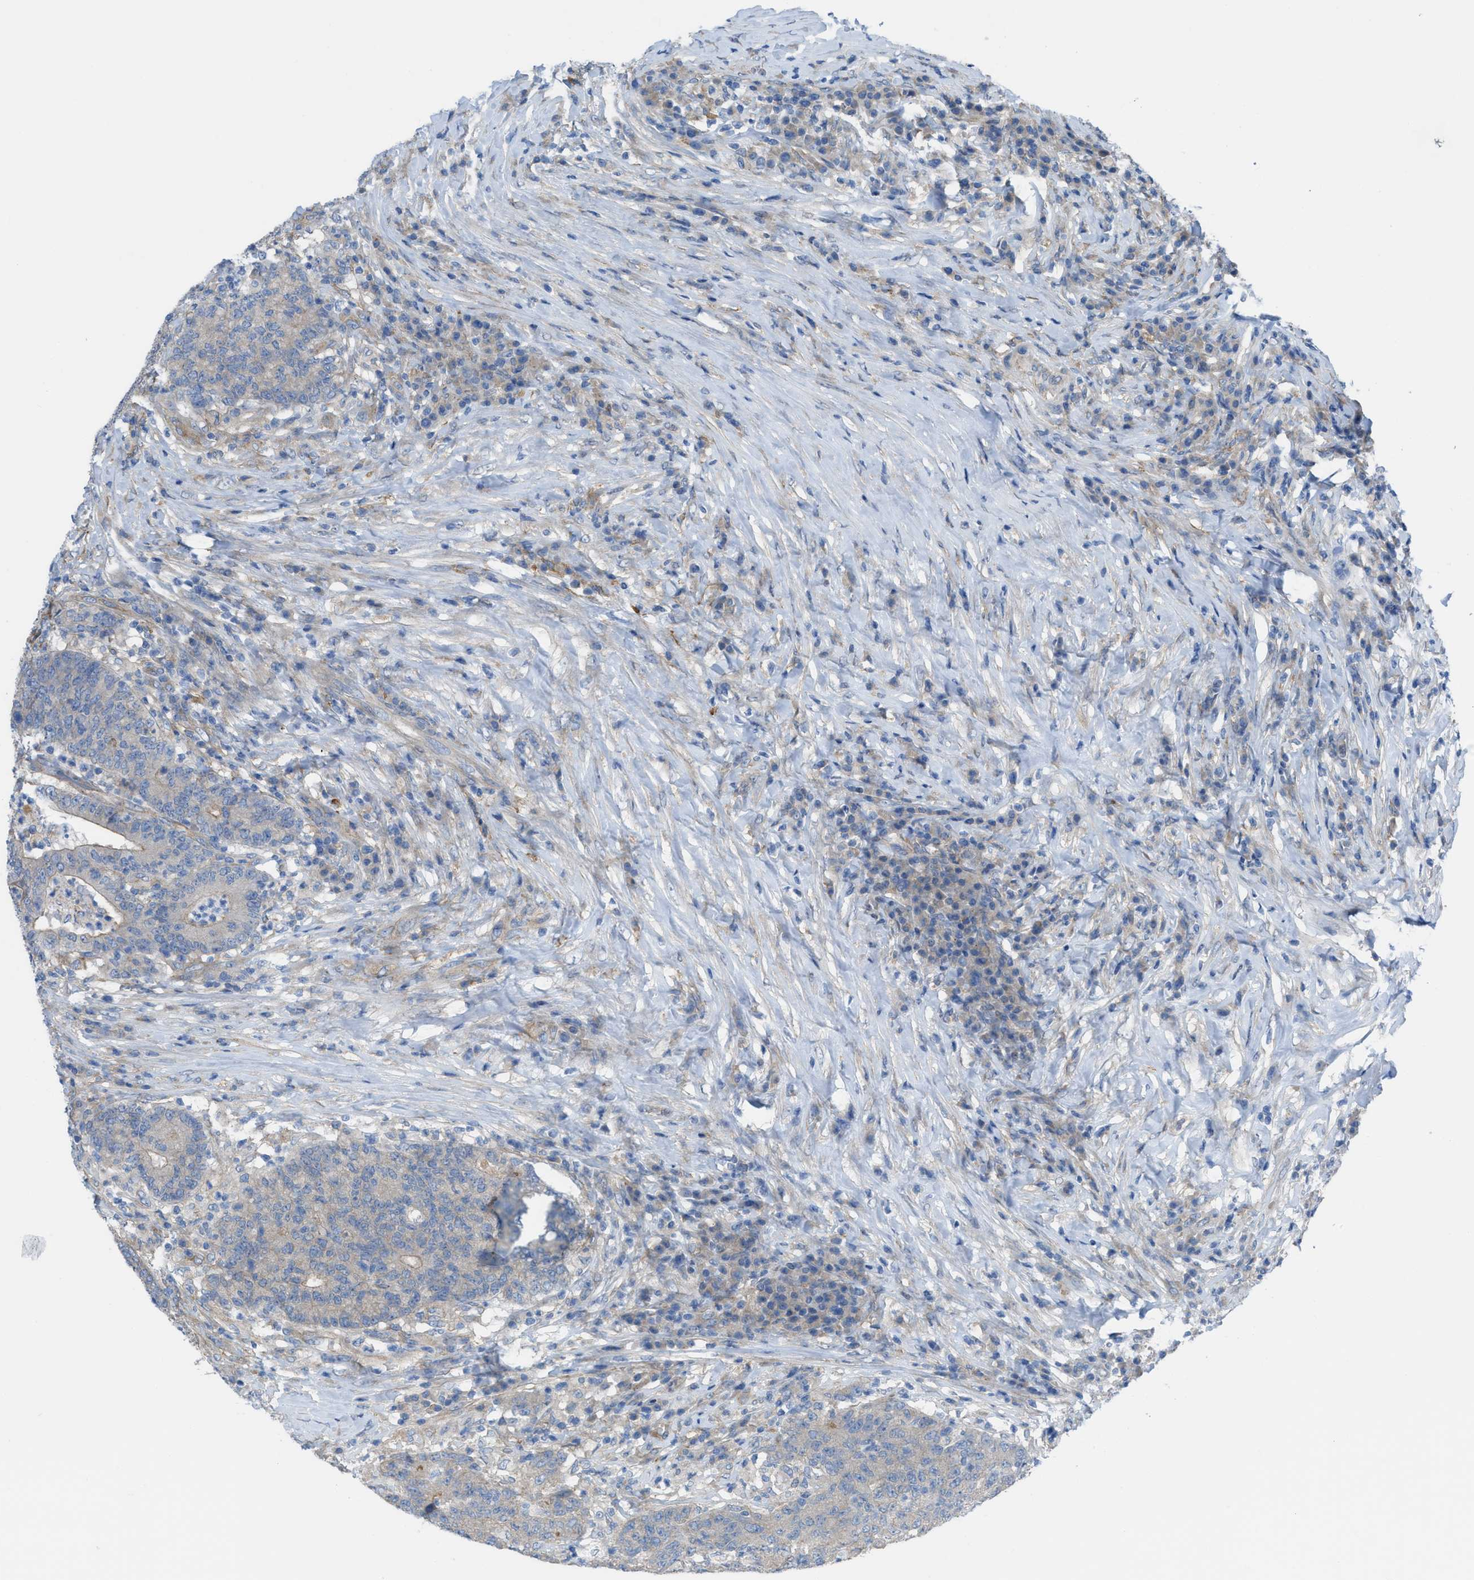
{"staining": {"intensity": "weak", "quantity": ">75%", "location": "cytoplasmic/membranous"}, "tissue": "colorectal cancer", "cell_type": "Tumor cells", "image_type": "cancer", "snomed": [{"axis": "morphology", "description": "Normal tissue, NOS"}, {"axis": "morphology", "description": "Adenocarcinoma, NOS"}, {"axis": "topography", "description": "Colon"}], "caption": "Tumor cells exhibit weak cytoplasmic/membranous staining in approximately >75% of cells in colorectal cancer (adenocarcinoma).", "gene": "EGFR", "patient": {"sex": "female", "age": 75}}